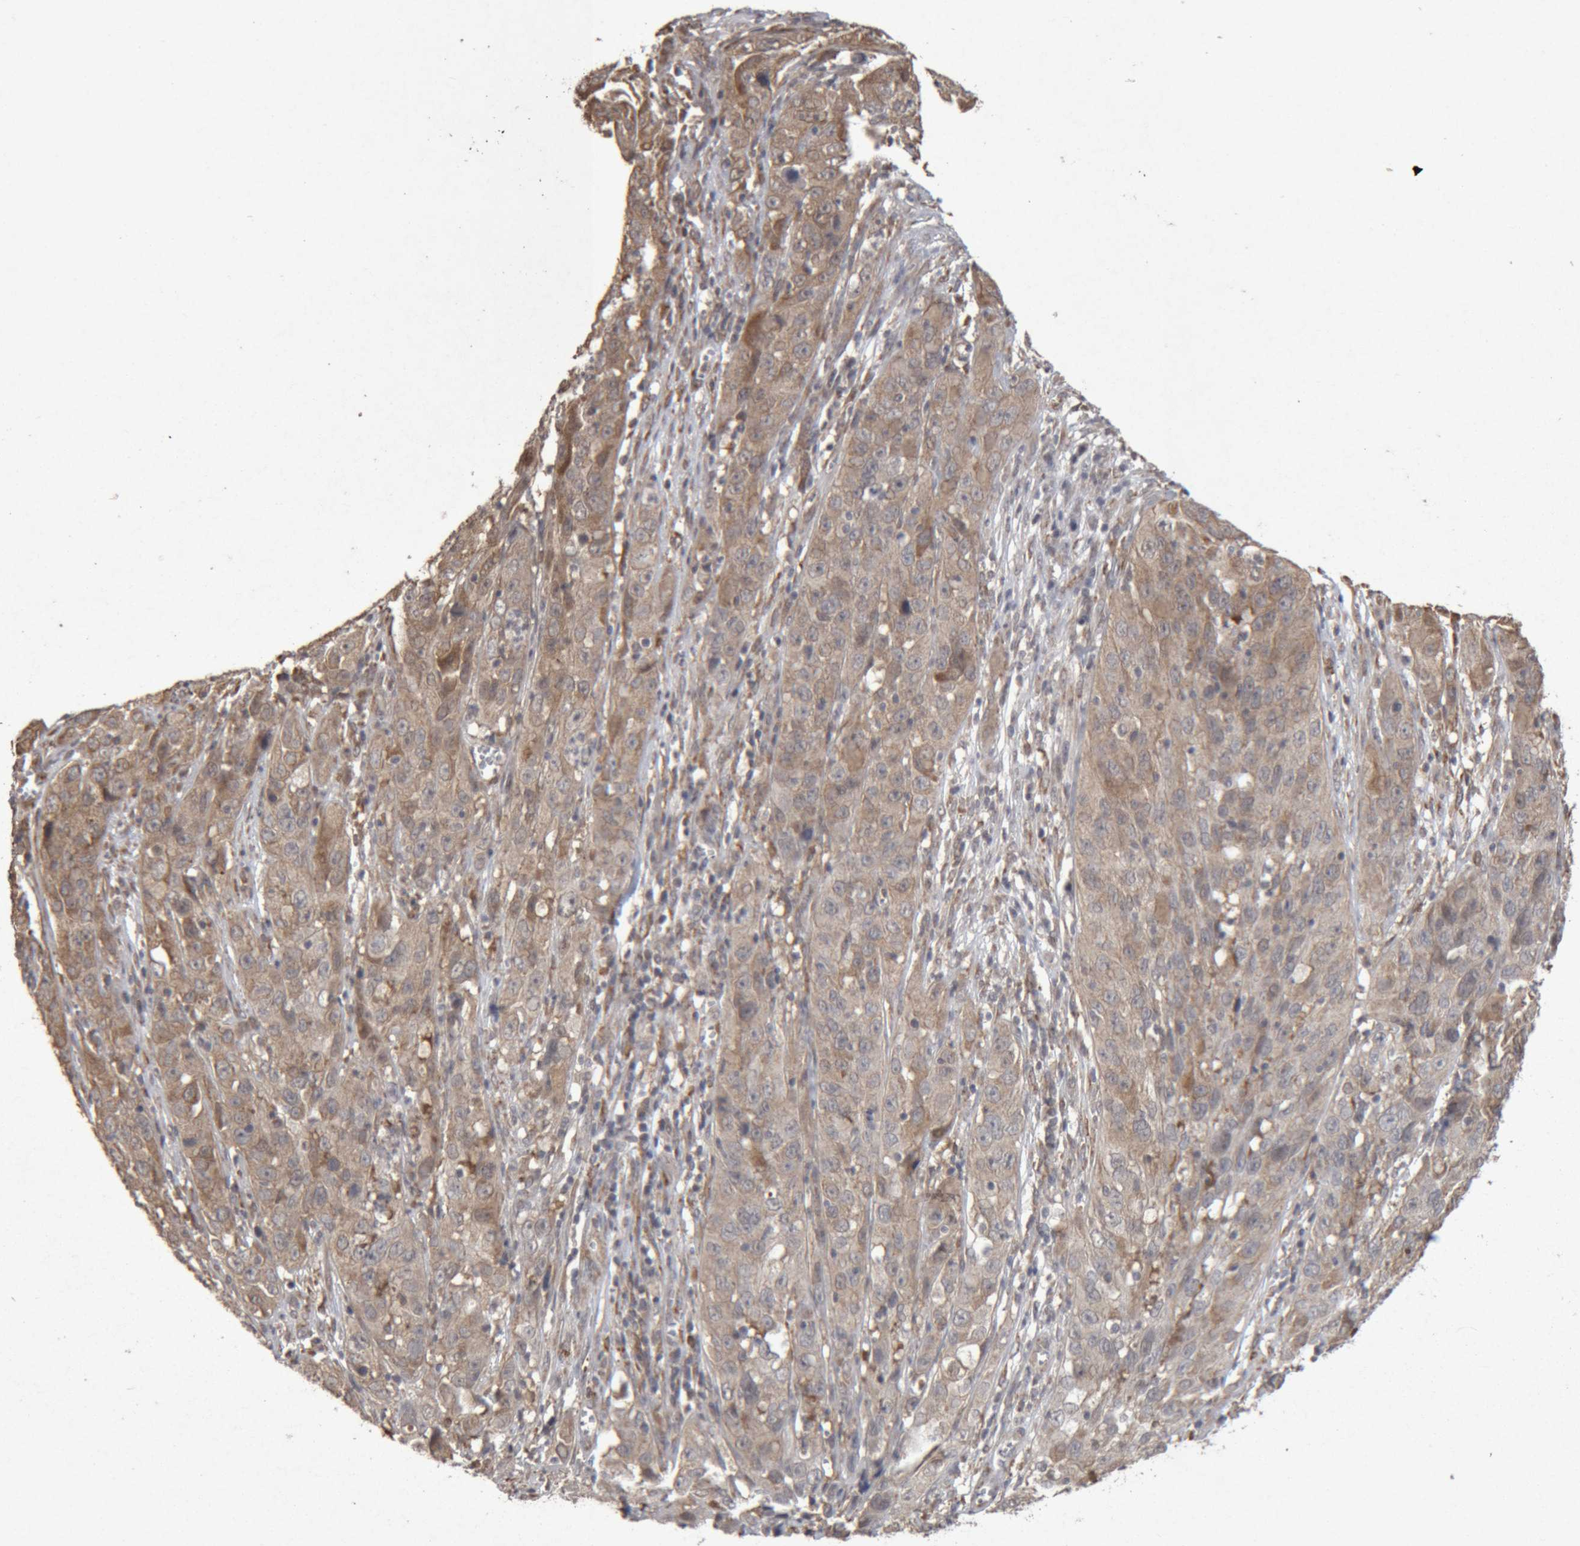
{"staining": {"intensity": "weak", "quantity": ">75%", "location": "cytoplasmic/membranous"}, "tissue": "cervical cancer", "cell_type": "Tumor cells", "image_type": "cancer", "snomed": [{"axis": "morphology", "description": "Squamous cell carcinoma, NOS"}, {"axis": "topography", "description": "Cervix"}], "caption": "A photomicrograph of cervical cancer (squamous cell carcinoma) stained for a protein demonstrates weak cytoplasmic/membranous brown staining in tumor cells. (DAB (3,3'-diaminobenzidine) = brown stain, brightfield microscopy at high magnification).", "gene": "MEP1A", "patient": {"sex": "female", "age": 32}}